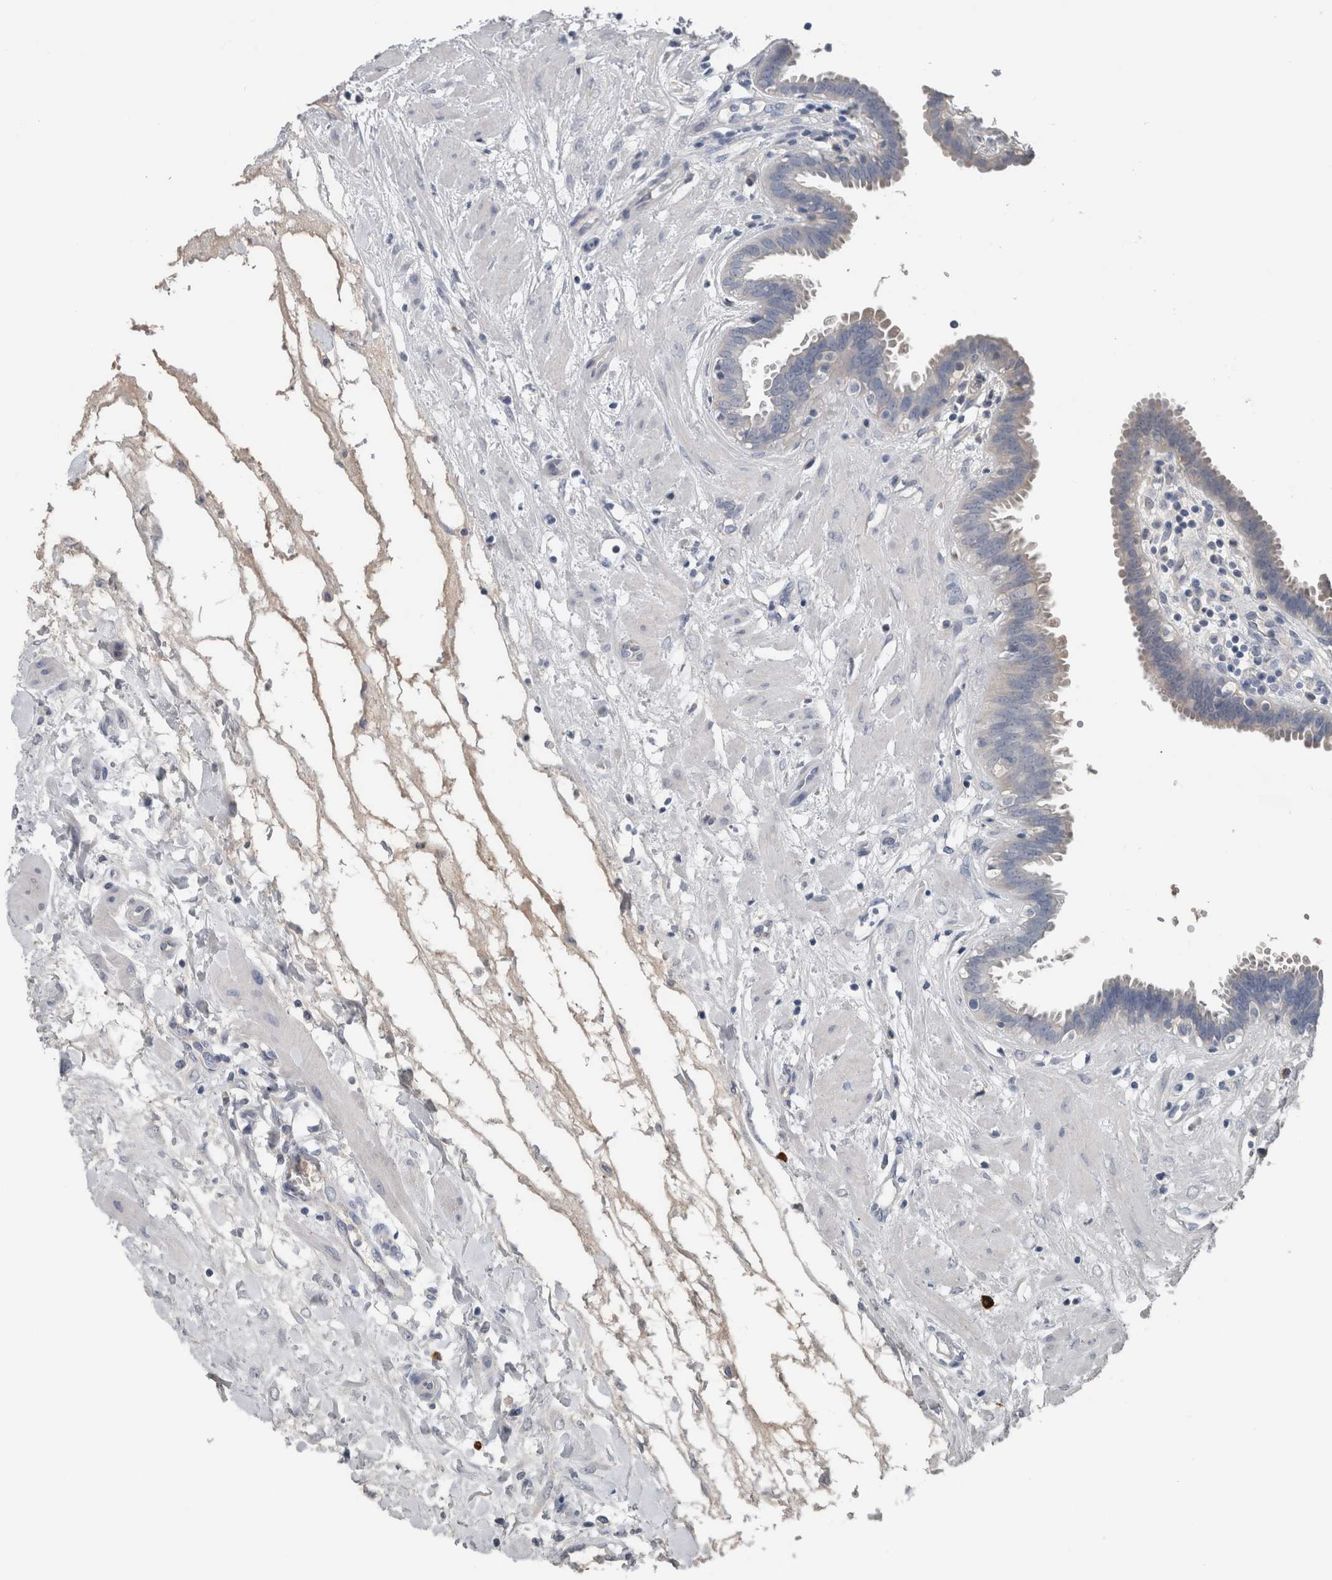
{"staining": {"intensity": "negative", "quantity": "none", "location": "none"}, "tissue": "fallopian tube", "cell_type": "Glandular cells", "image_type": "normal", "snomed": [{"axis": "morphology", "description": "Normal tissue, NOS"}, {"axis": "topography", "description": "Fallopian tube"}, {"axis": "topography", "description": "Placenta"}], "caption": "Fallopian tube stained for a protein using IHC exhibits no expression glandular cells.", "gene": "CRNN", "patient": {"sex": "female", "age": 32}}